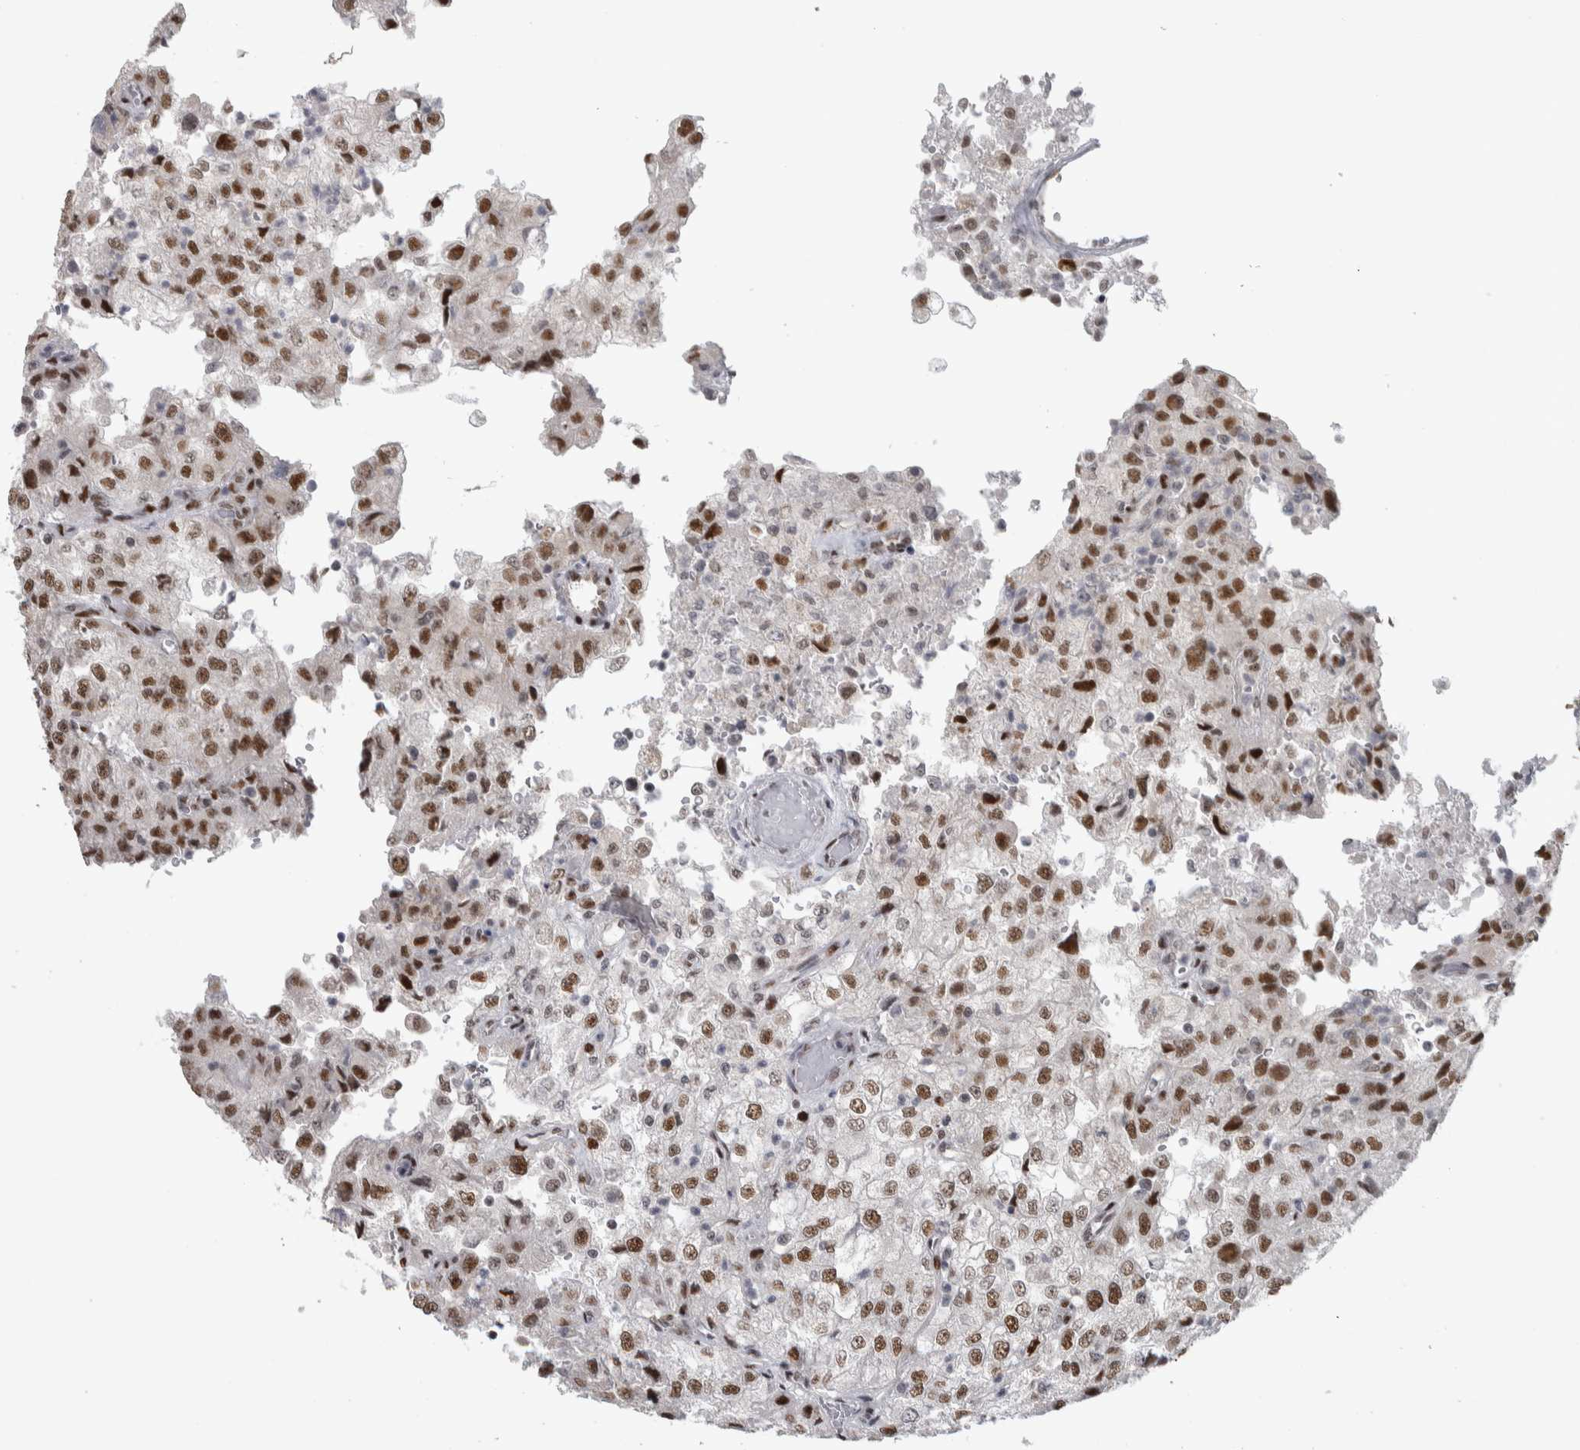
{"staining": {"intensity": "strong", "quantity": ">75%", "location": "nuclear"}, "tissue": "renal cancer", "cell_type": "Tumor cells", "image_type": "cancer", "snomed": [{"axis": "morphology", "description": "Adenocarcinoma, NOS"}, {"axis": "topography", "description": "Kidney"}], "caption": "IHC (DAB) staining of human adenocarcinoma (renal) displays strong nuclear protein expression in approximately >75% of tumor cells. Nuclei are stained in blue.", "gene": "HEXIM2", "patient": {"sex": "female", "age": 54}}